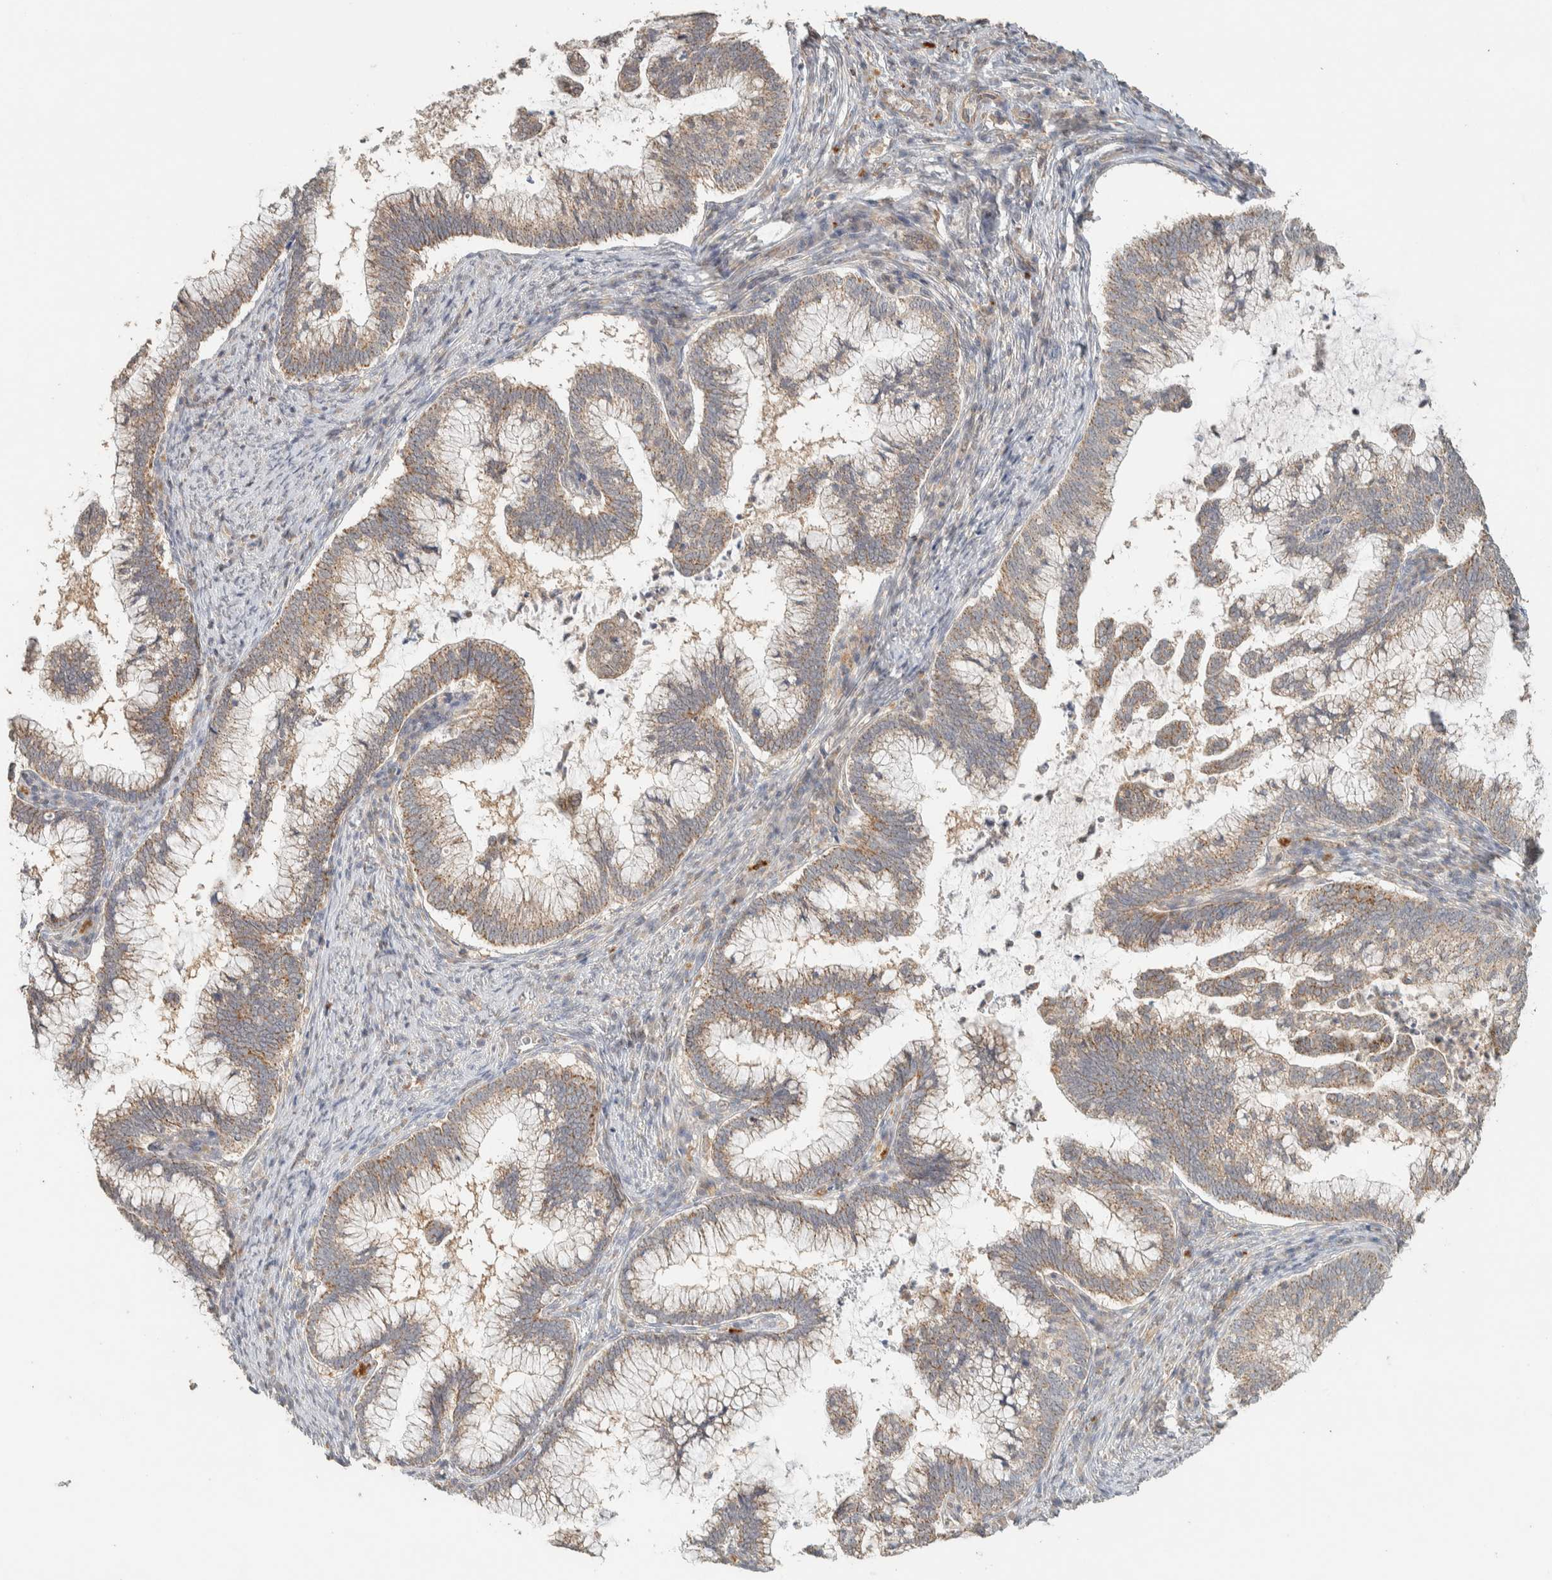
{"staining": {"intensity": "weak", "quantity": ">75%", "location": "cytoplasmic/membranous"}, "tissue": "cervical cancer", "cell_type": "Tumor cells", "image_type": "cancer", "snomed": [{"axis": "morphology", "description": "Adenocarcinoma, NOS"}, {"axis": "topography", "description": "Cervix"}], "caption": "The micrograph shows a brown stain indicating the presence of a protein in the cytoplasmic/membranous of tumor cells in cervical cancer (adenocarcinoma). (DAB = brown stain, brightfield microscopy at high magnification).", "gene": "PDE7B", "patient": {"sex": "female", "age": 36}}